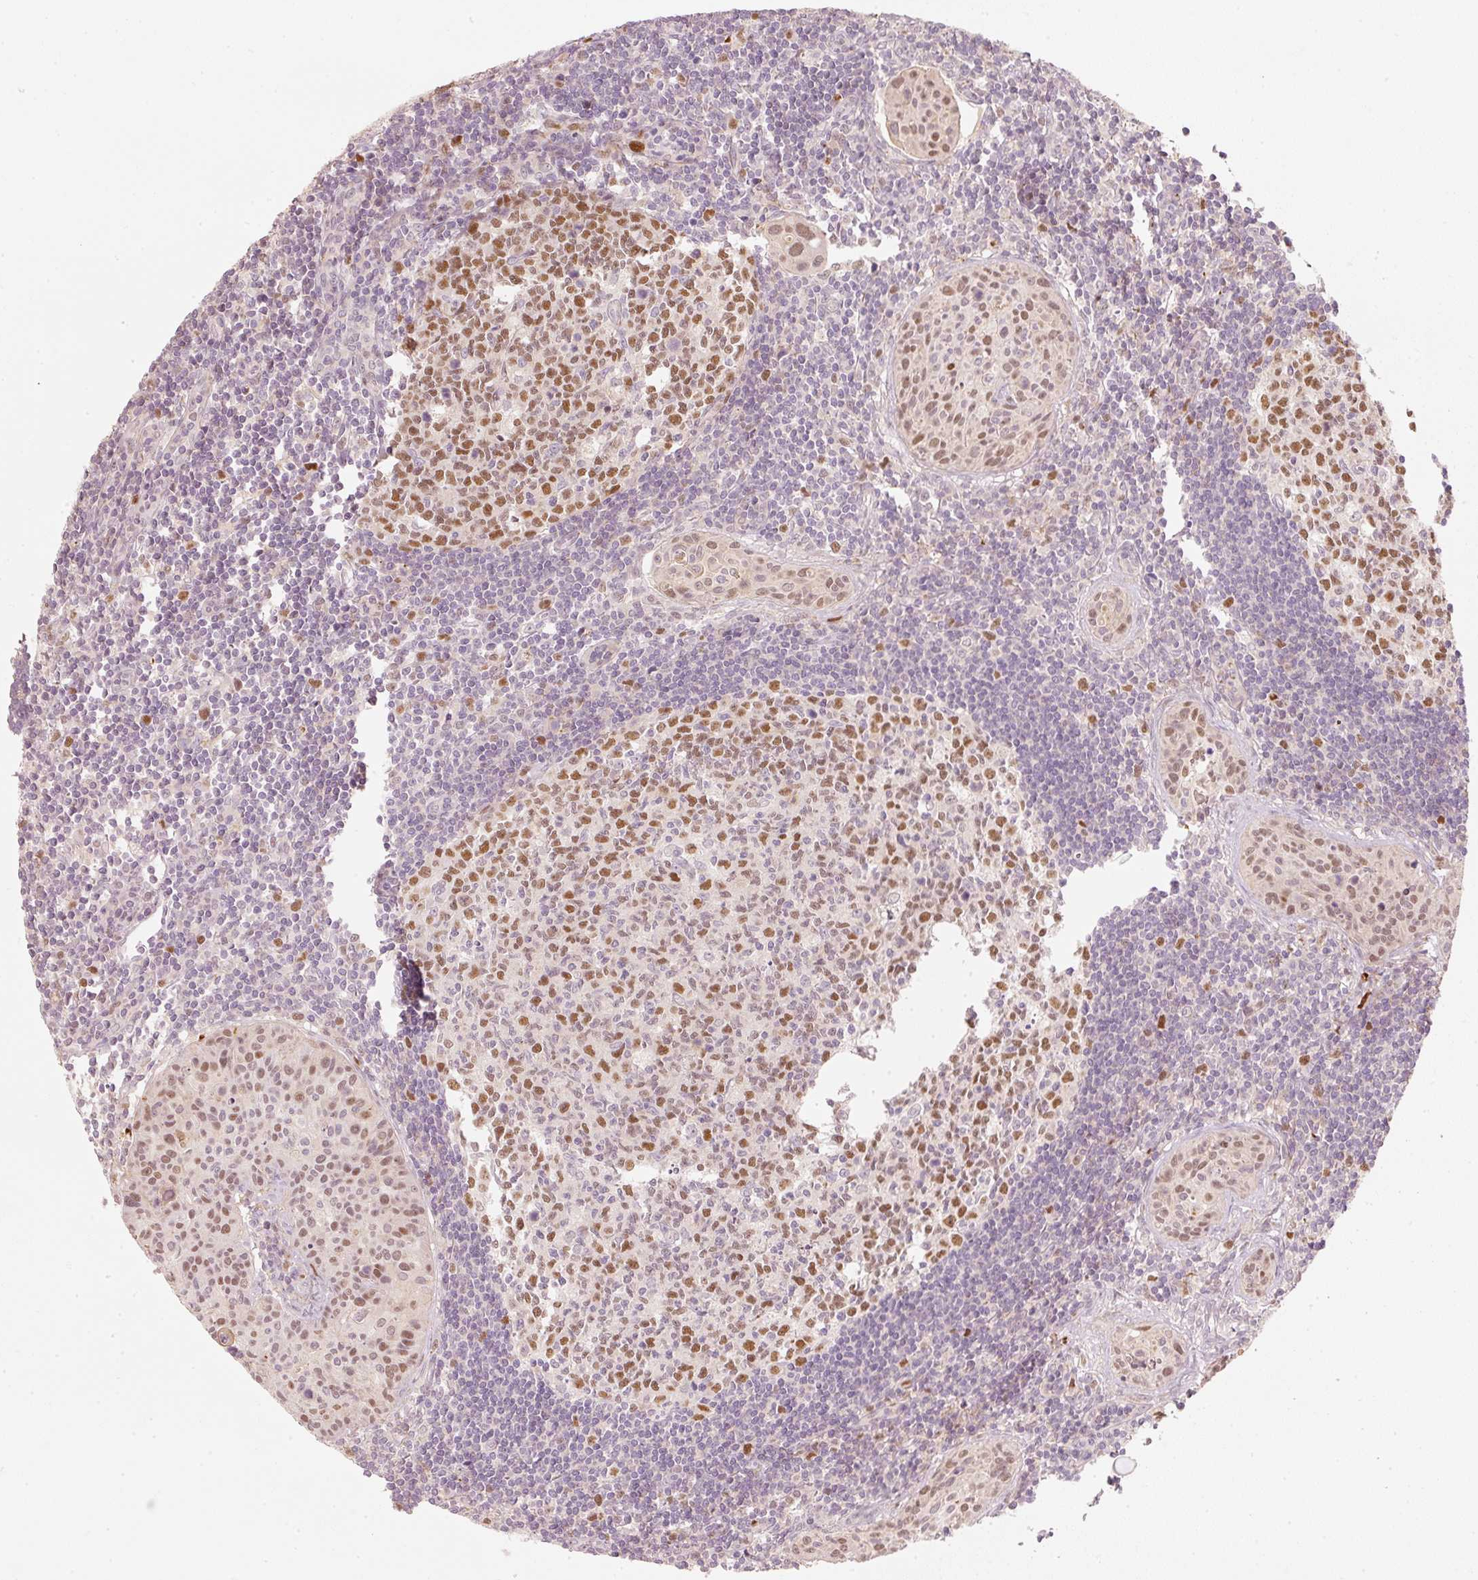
{"staining": {"intensity": "moderate", "quantity": ">75%", "location": "nuclear"}, "tissue": "lymph node", "cell_type": "Germinal center cells", "image_type": "normal", "snomed": [{"axis": "morphology", "description": "Normal tissue, NOS"}, {"axis": "topography", "description": "Lymph node"}], "caption": "The histopathology image shows staining of normal lymph node, revealing moderate nuclear protein expression (brown color) within germinal center cells.", "gene": "TREX2", "patient": {"sex": "female", "age": 29}}